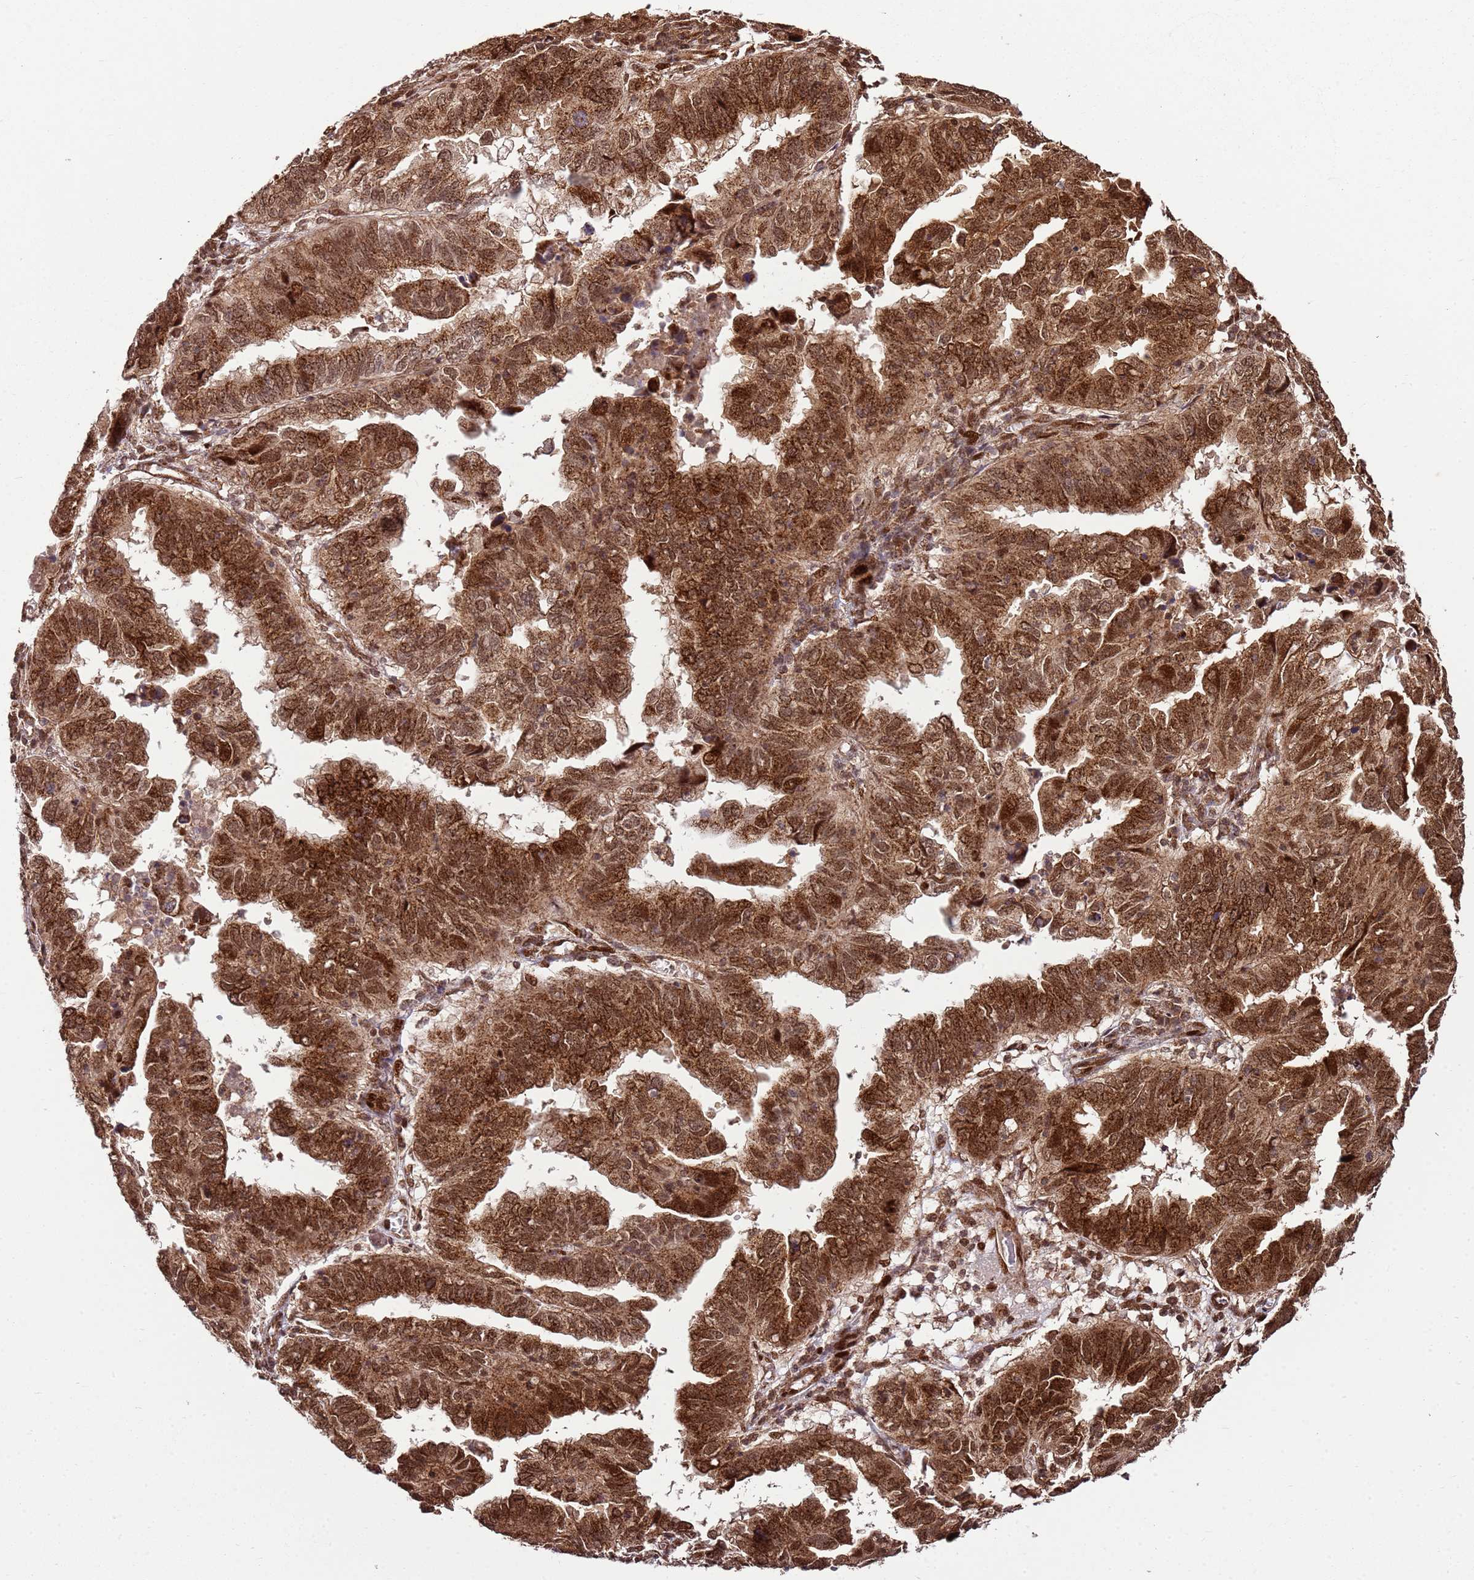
{"staining": {"intensity": "strong", "quantity": ">75%", "location": "cytoplasmic/membranous,nuclear"}, "tissue": "endometrial cancer", "cell_type": "Tumor cells", "image_type": "cancer", "snomed": [{"axis": "morphology", "description": "Adenocarcinoma, NOS"}, {"axis": "topography", "description": "Uterus"}], "caption": "Immunohistochemistry photomicrograph of neoplastic tissue: endometrial cancer (adenocarcinoma) stained using immunohistochemistry (IHC) reveals high levels of strong protein expression localized specifically in the cytoplasmic/membranous and nuclear of tumor cells, appearing as a cytoplasmic/membranous and nuclear brown color.", "gene": "PEX14", "patient": {"sex": "female", "age": 77}}